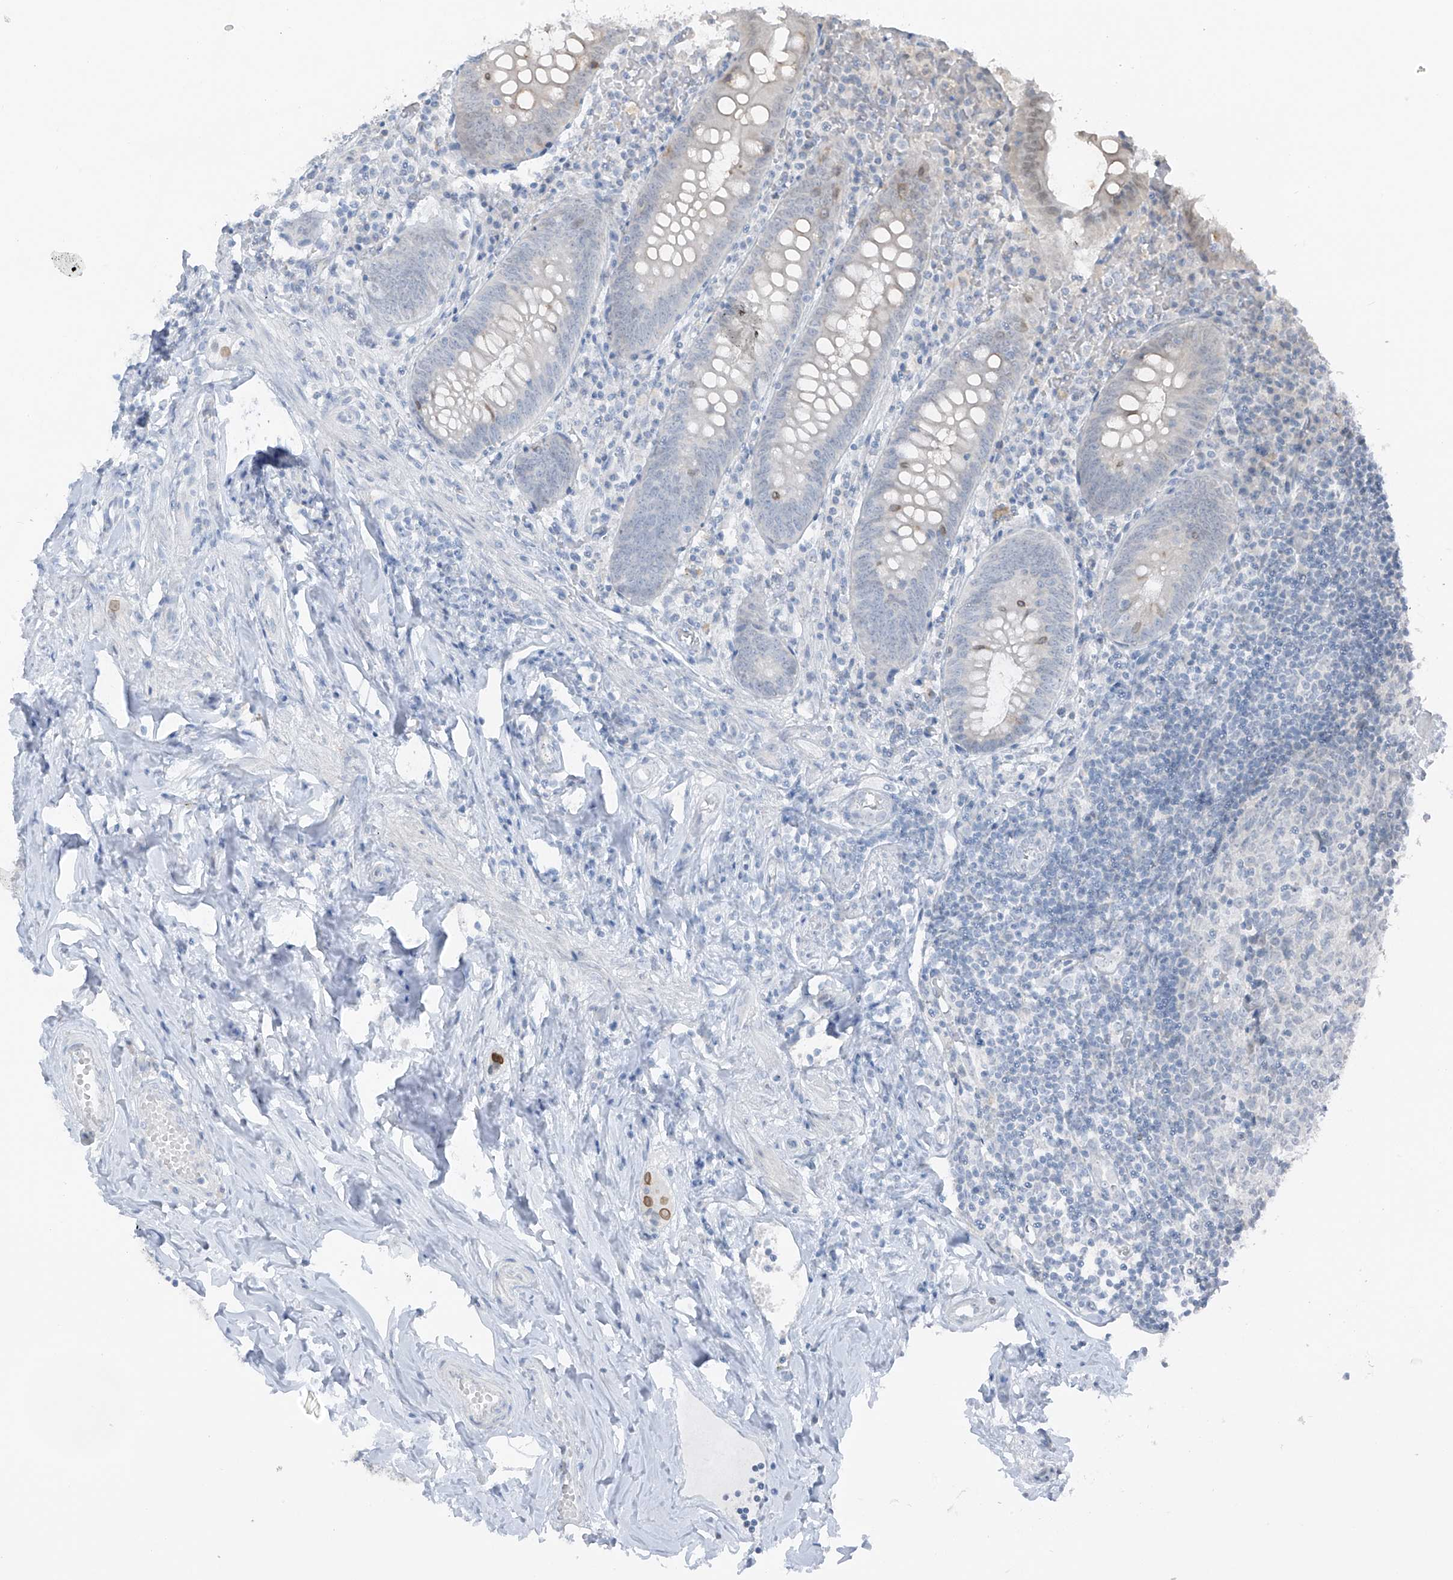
{"staining": {"intensity": "moderate", "quantity": "<25%", "location": "cytoplasmic/membranous"}, "tissue": "appendix", "cell_type": "Glandular cells", "image_type": "normal", "snomed": [{"axis": "morphology", "description": "Normal tissue, NOS"}, {"axis": "topography", "description": "Appendix"}], "caption": "Appendix stained with IHC reveals moderate cytoplasmic/membranous staining in about <25% of glandular cells.", "gene": "PRDM6", "patient": {"sex": "female", "age": 54}}